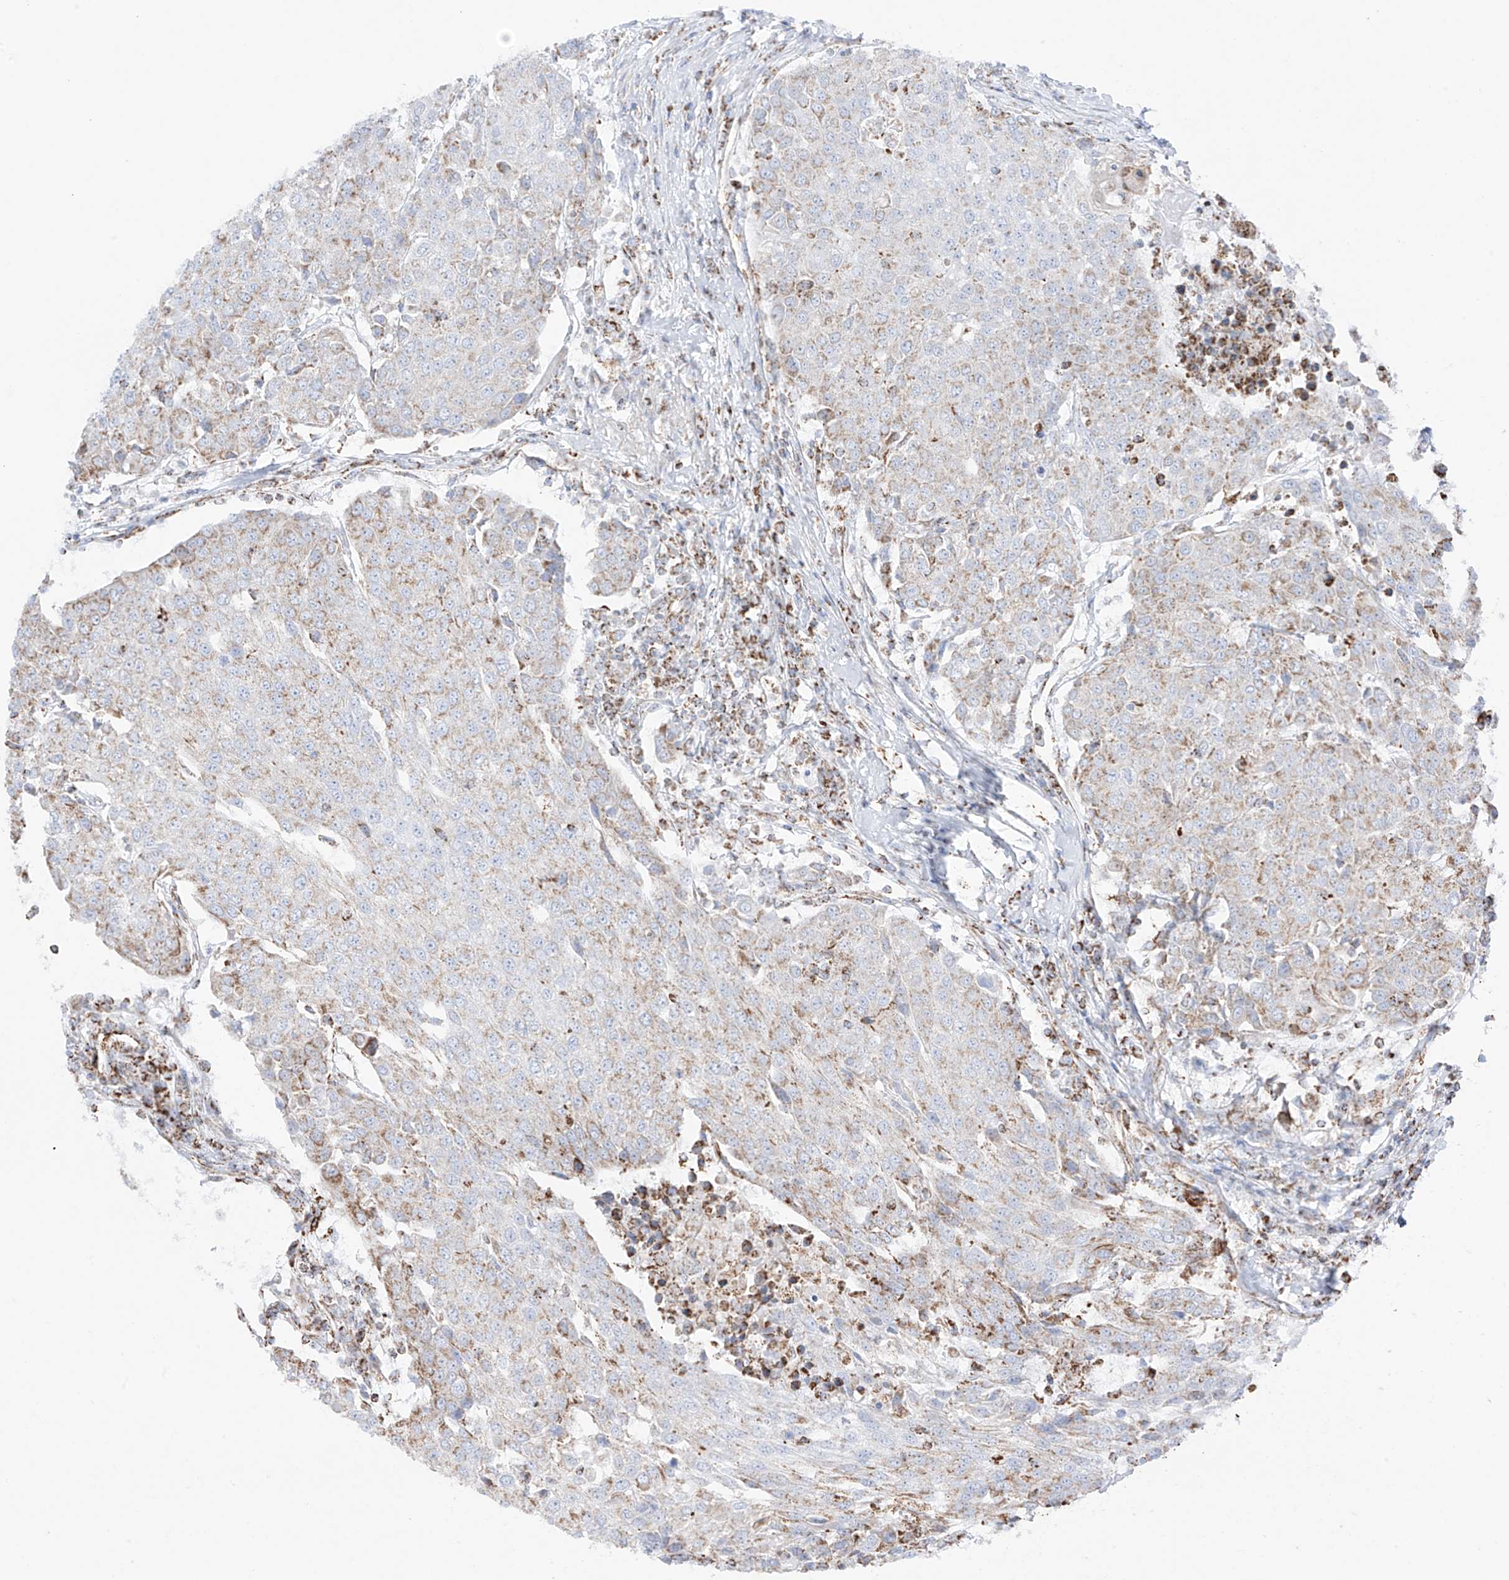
{"staining": {"intensity": "moderate", "quantity": "<25%", "location": "cytoplasmic/membranous"}, "tissue": "urothelial cancer", "cell_type": "Tumor cells", "image_type": "cancer", "snomed": [{"axis": "morphology", "description": "Urothelial carcinoma, High grade"}, {"axis": "topography", "description": "Urinary bladder"}], "caption": "Moderate cytoplasmic/membranous protein staining is appreciated in approximately <25% of tumor cells in urothelial carcinoma (high-grade).", "gene": "XKR3", "patient": {"sex": "female", "age": 85}}